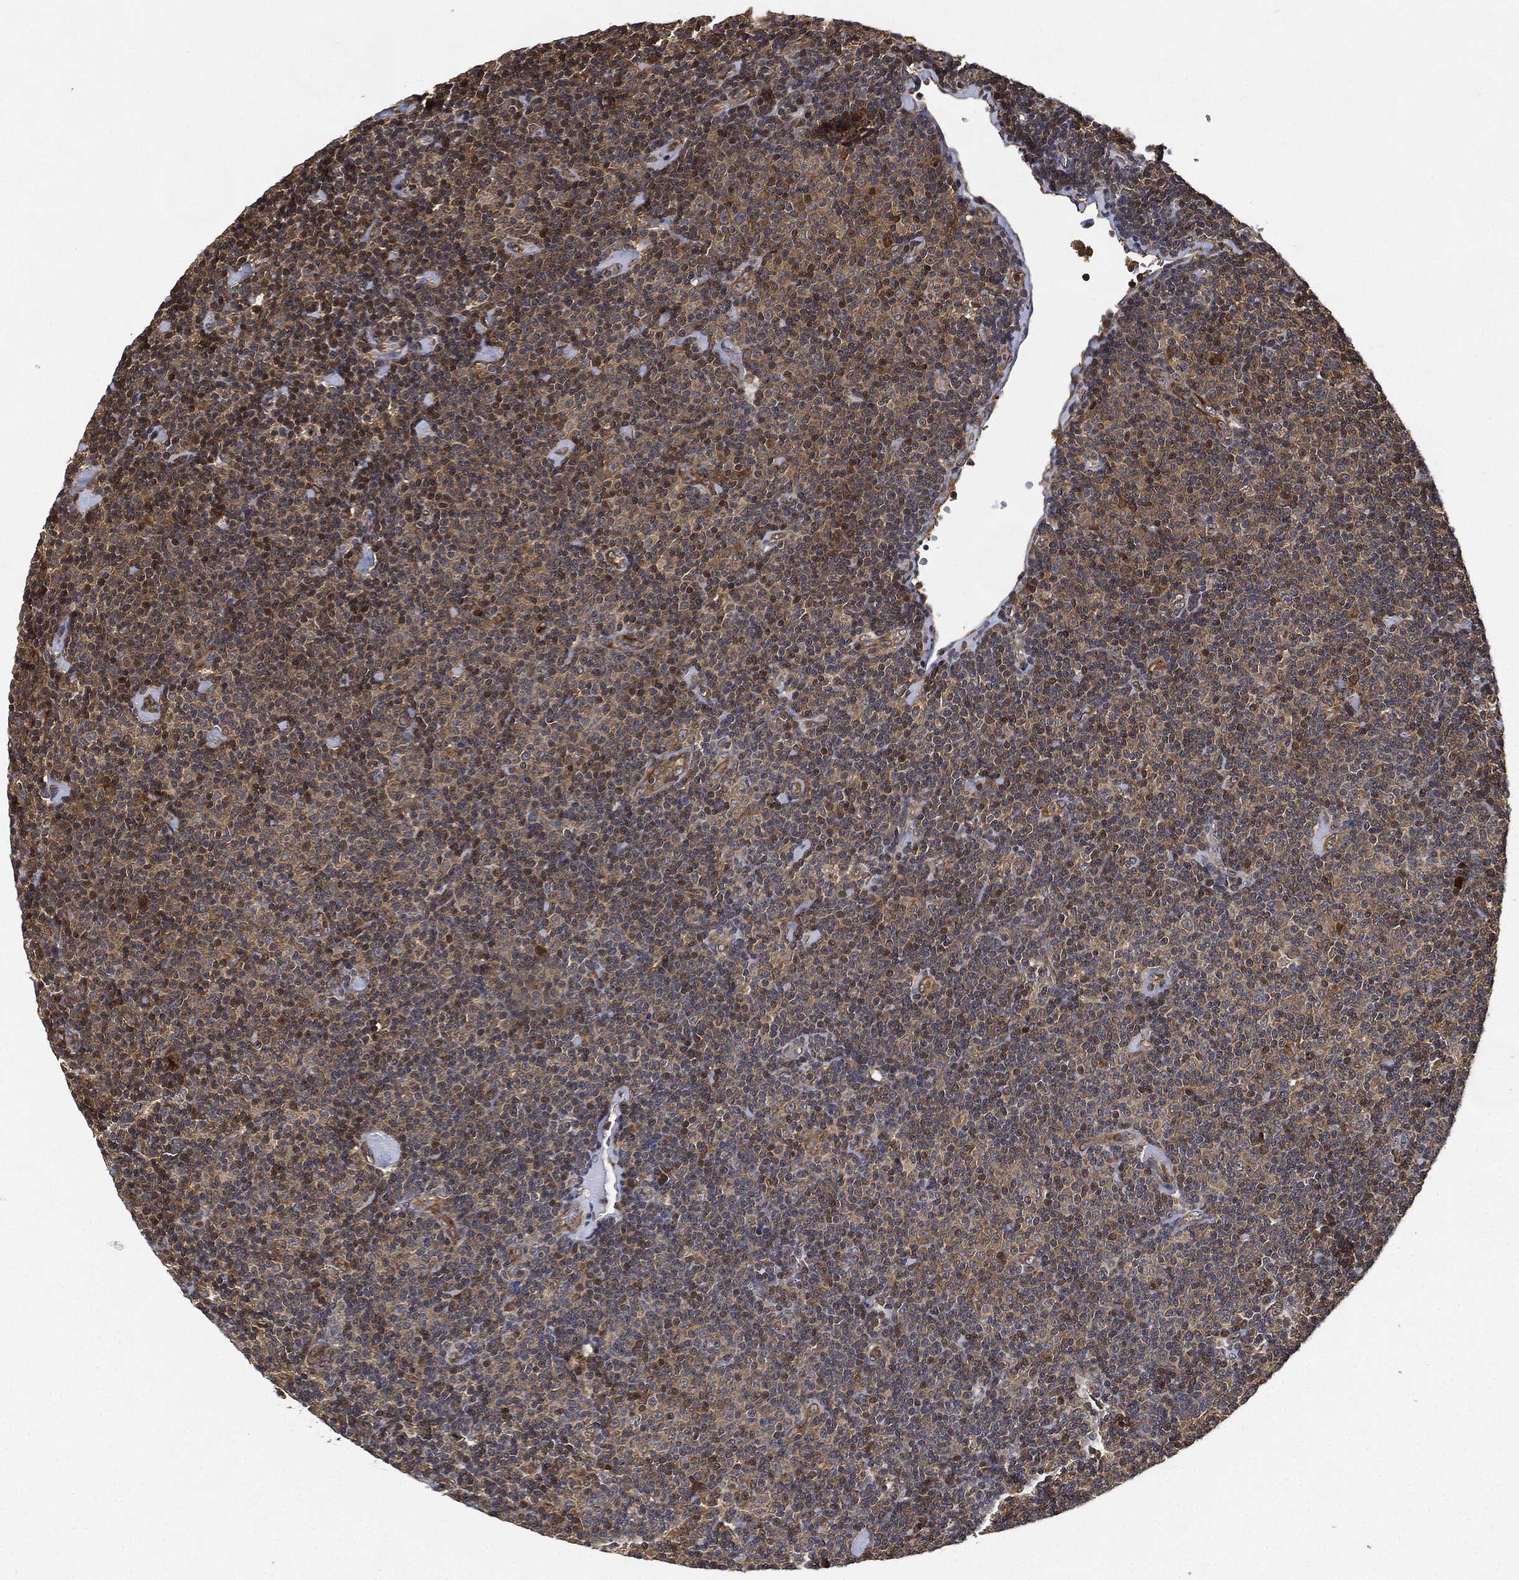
{"staining": {"intensity": "moderate", "quantity": "25%-75%", "location": "cytoplasmic/membranous"}, "tissue": "lymphoma", "cell_type": "Tumor cells", "image_type": "cancer", "snomed": [{"axis": "morphology", "description": "Malignant lymphoma, non-Hodgkin's type, Low grade"}, {"axis": "topography", "description": "Lymph node"}], "caption": "Immunohistochemistry (IHC) of human lymphoma exhibits medium levels of moderate cytoplasmic/membranous positivity in about 25%-75% of tumor cells. Immunohistochemistry stains the protein of interest in brown and the nuclei are stained blue.", "gene": "MLST8", "patient": {"sex": "male", "age": 81}}